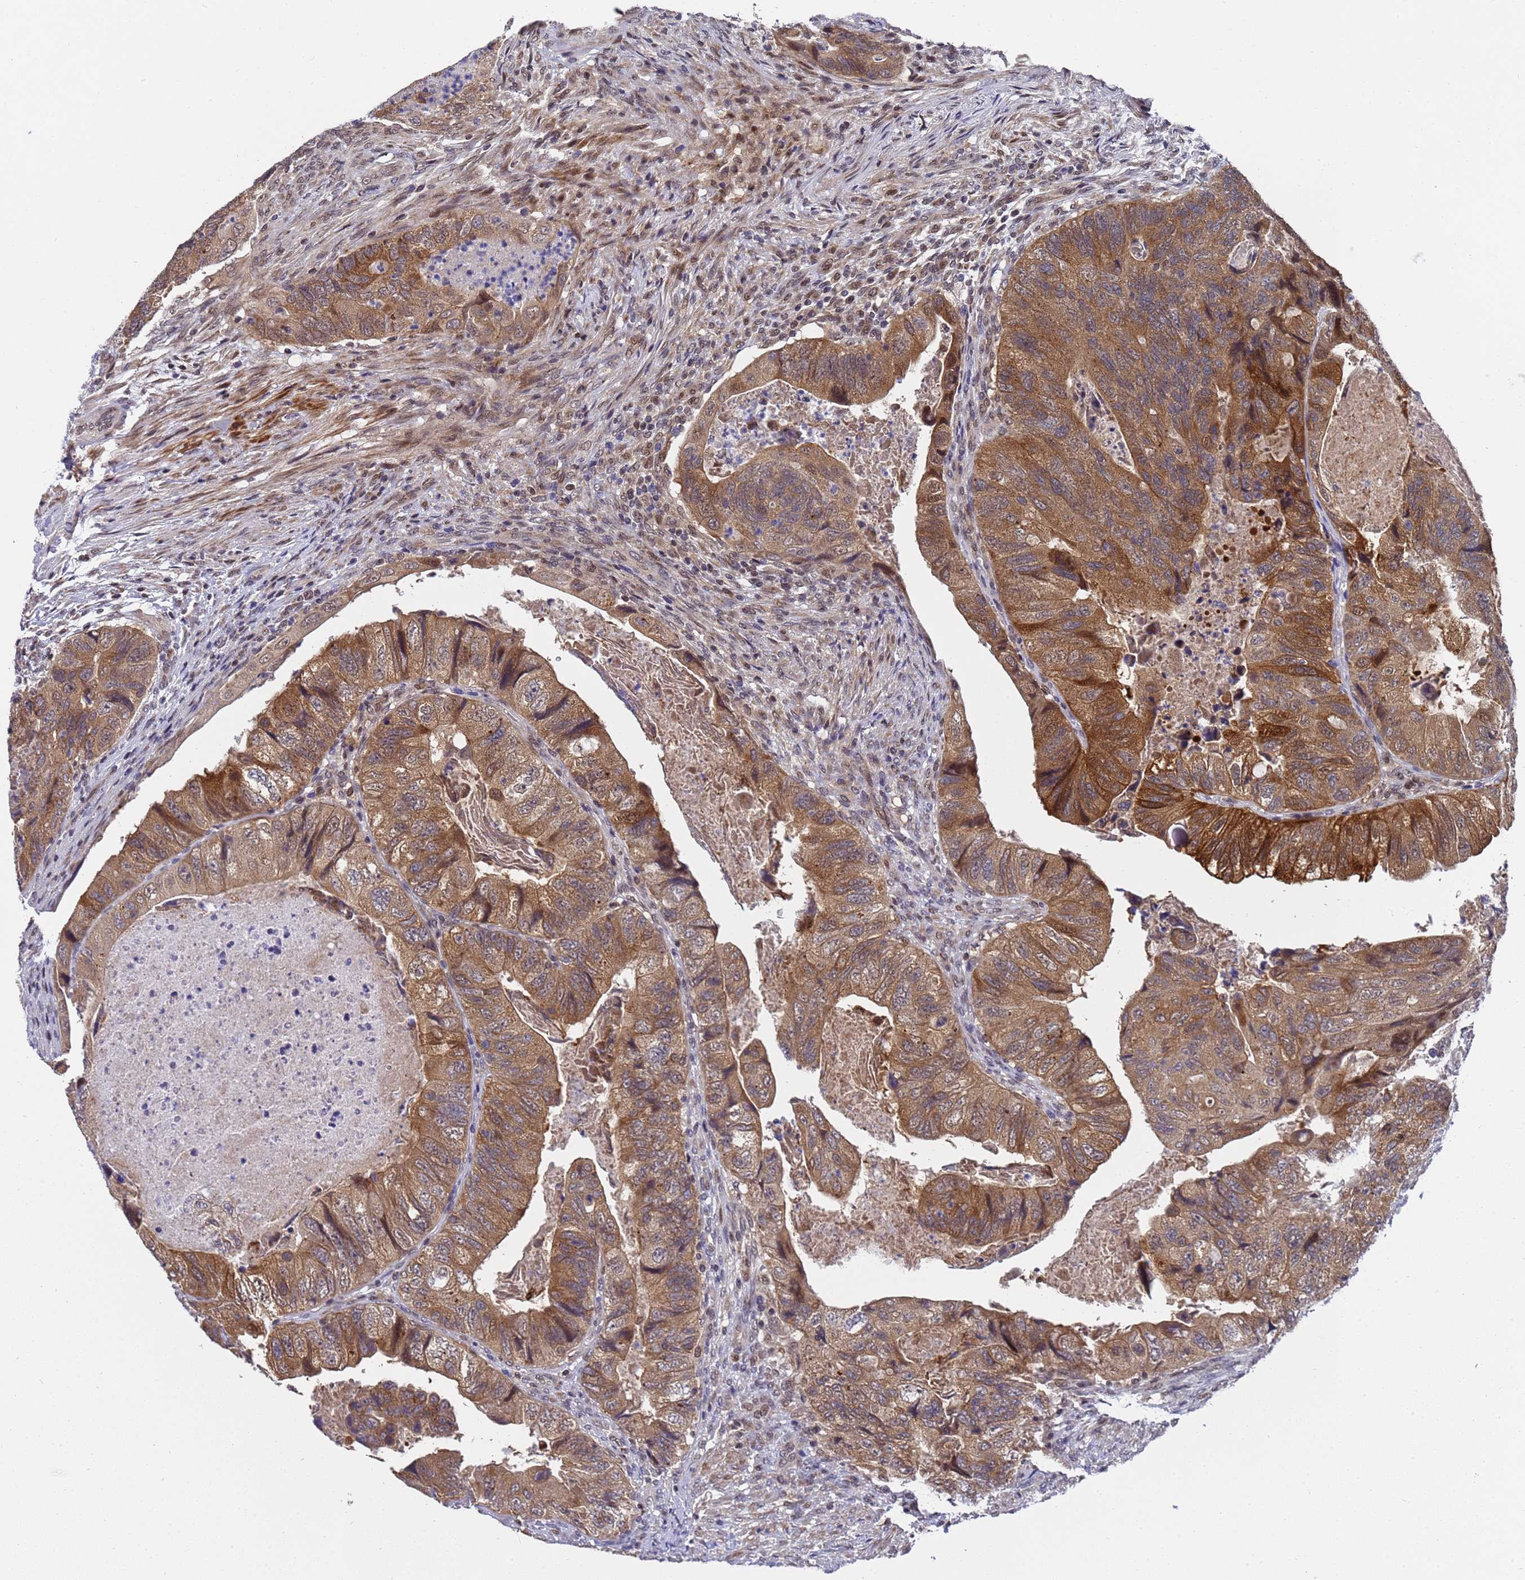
{"staining": {"intensity": "moderate", "quantity": ">75%", "location": "cytoplasmic/membranous,nuclear"}, "tissue": "colorectal cancer", "cell_type": "Tumor cells", "image_type": "cancer", "snomed": [{"axis": "morphology", "description": "Adenocarcinoma, NOS"}, {"axis": "topography", "description": "Rectum"}], "caption": "High-power microscopy captured an immunohistochemistry photomicrograph of adenocarcinoma (colorectal), revealing moderate cytoplasmic/membranous and nuclear staining in approximately >75% of tumor cells.", "gene": "ANAPC13", "patient": {"sex": "male", "age": 63}}